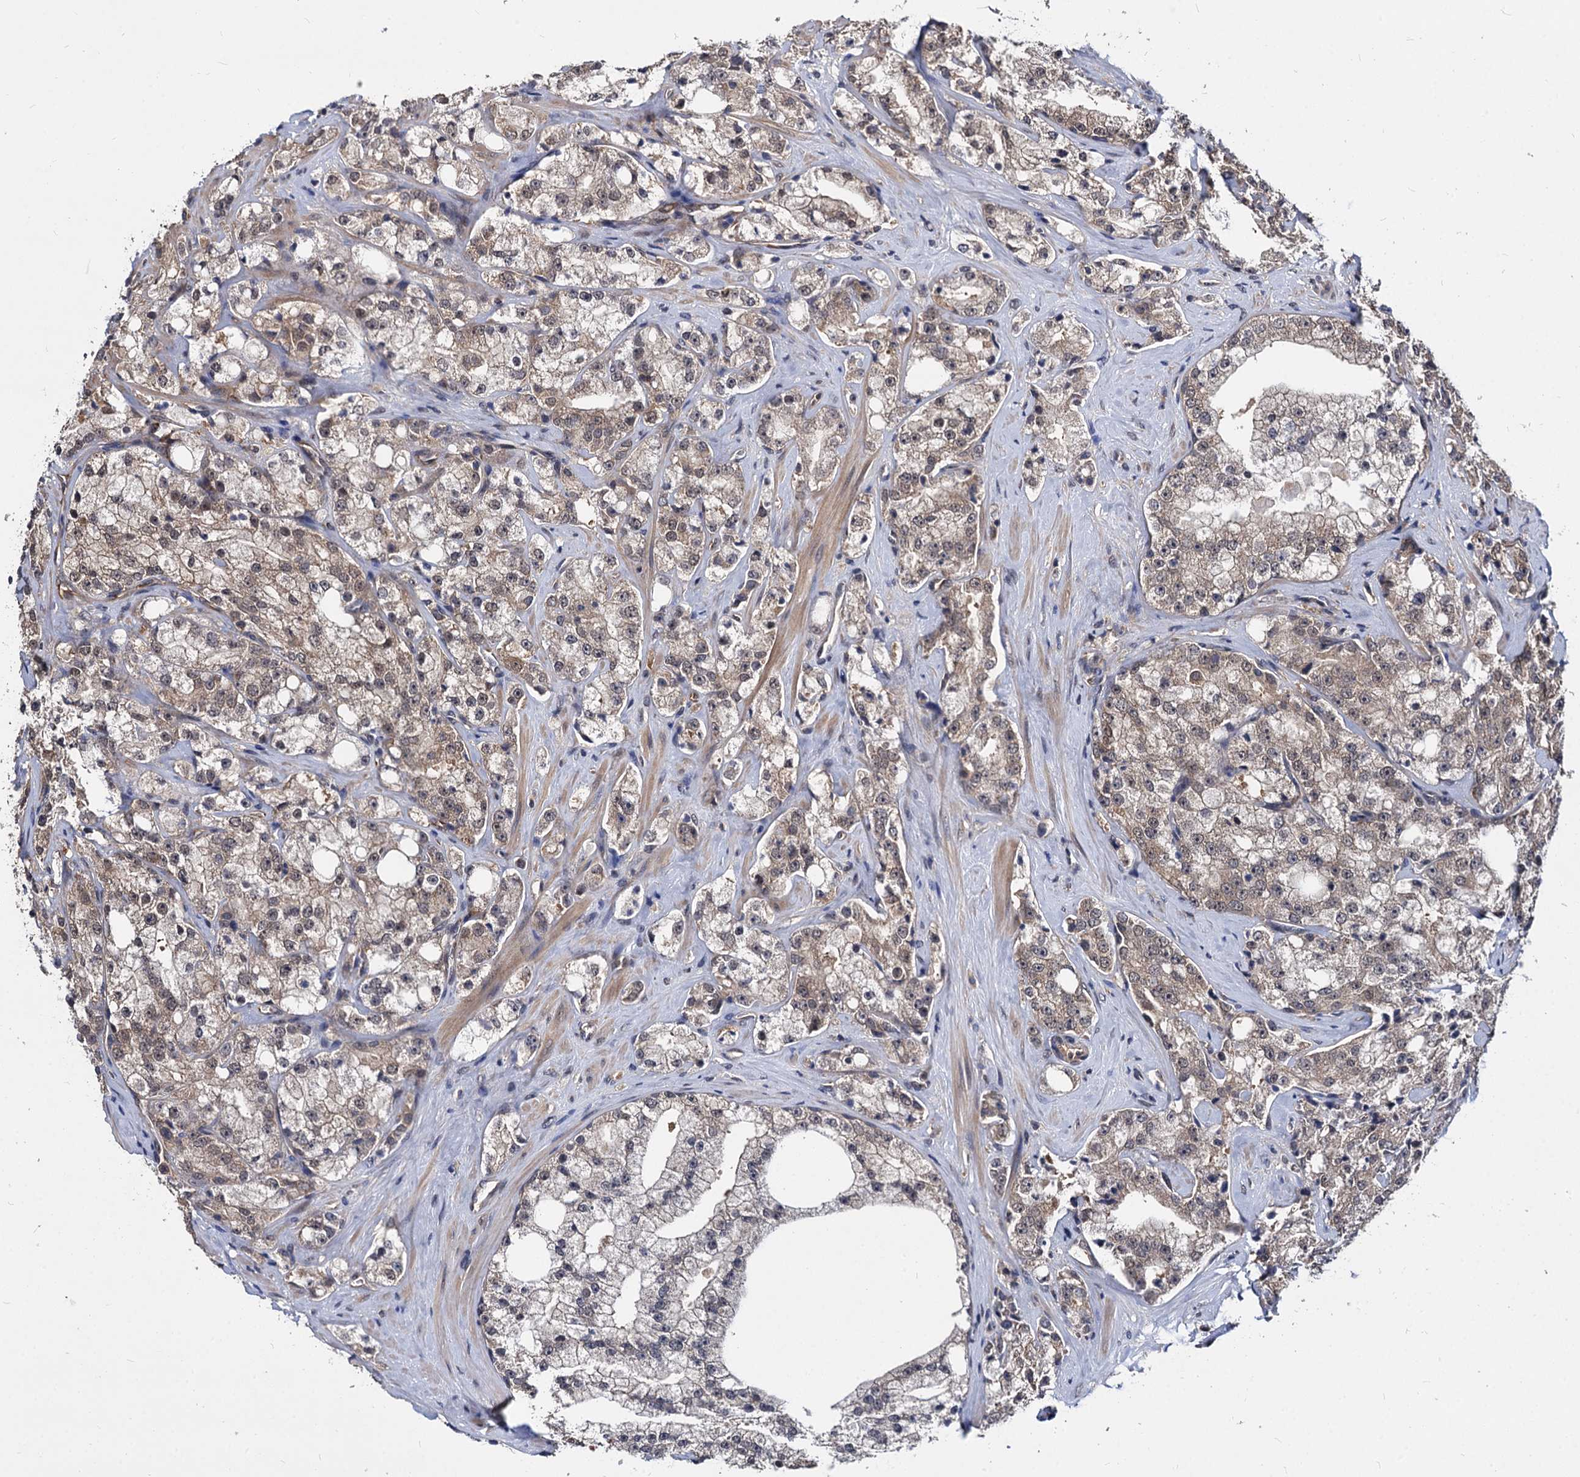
{"staining": {"intensity": "weak", "quantity": ">75%", "location": "cytoplasmic/membranous"}, "tissue": "prostate cancer", "cell_type": "Tumor cells", "image_type": "cancer", "snomed": [{"axis": "morphology", "description": "Adenocarcinoma, High grade"}, {"axis": "topography", "description": "Prostate"}], "caption": "About >75% of tumor cells in human prostate cancer show weak cytoplasmic/membranous protein expression as visualized by brown immunohistochemical staining.", "gene": "PSMD4", "patient": {"sex": "male", "age": 64}}